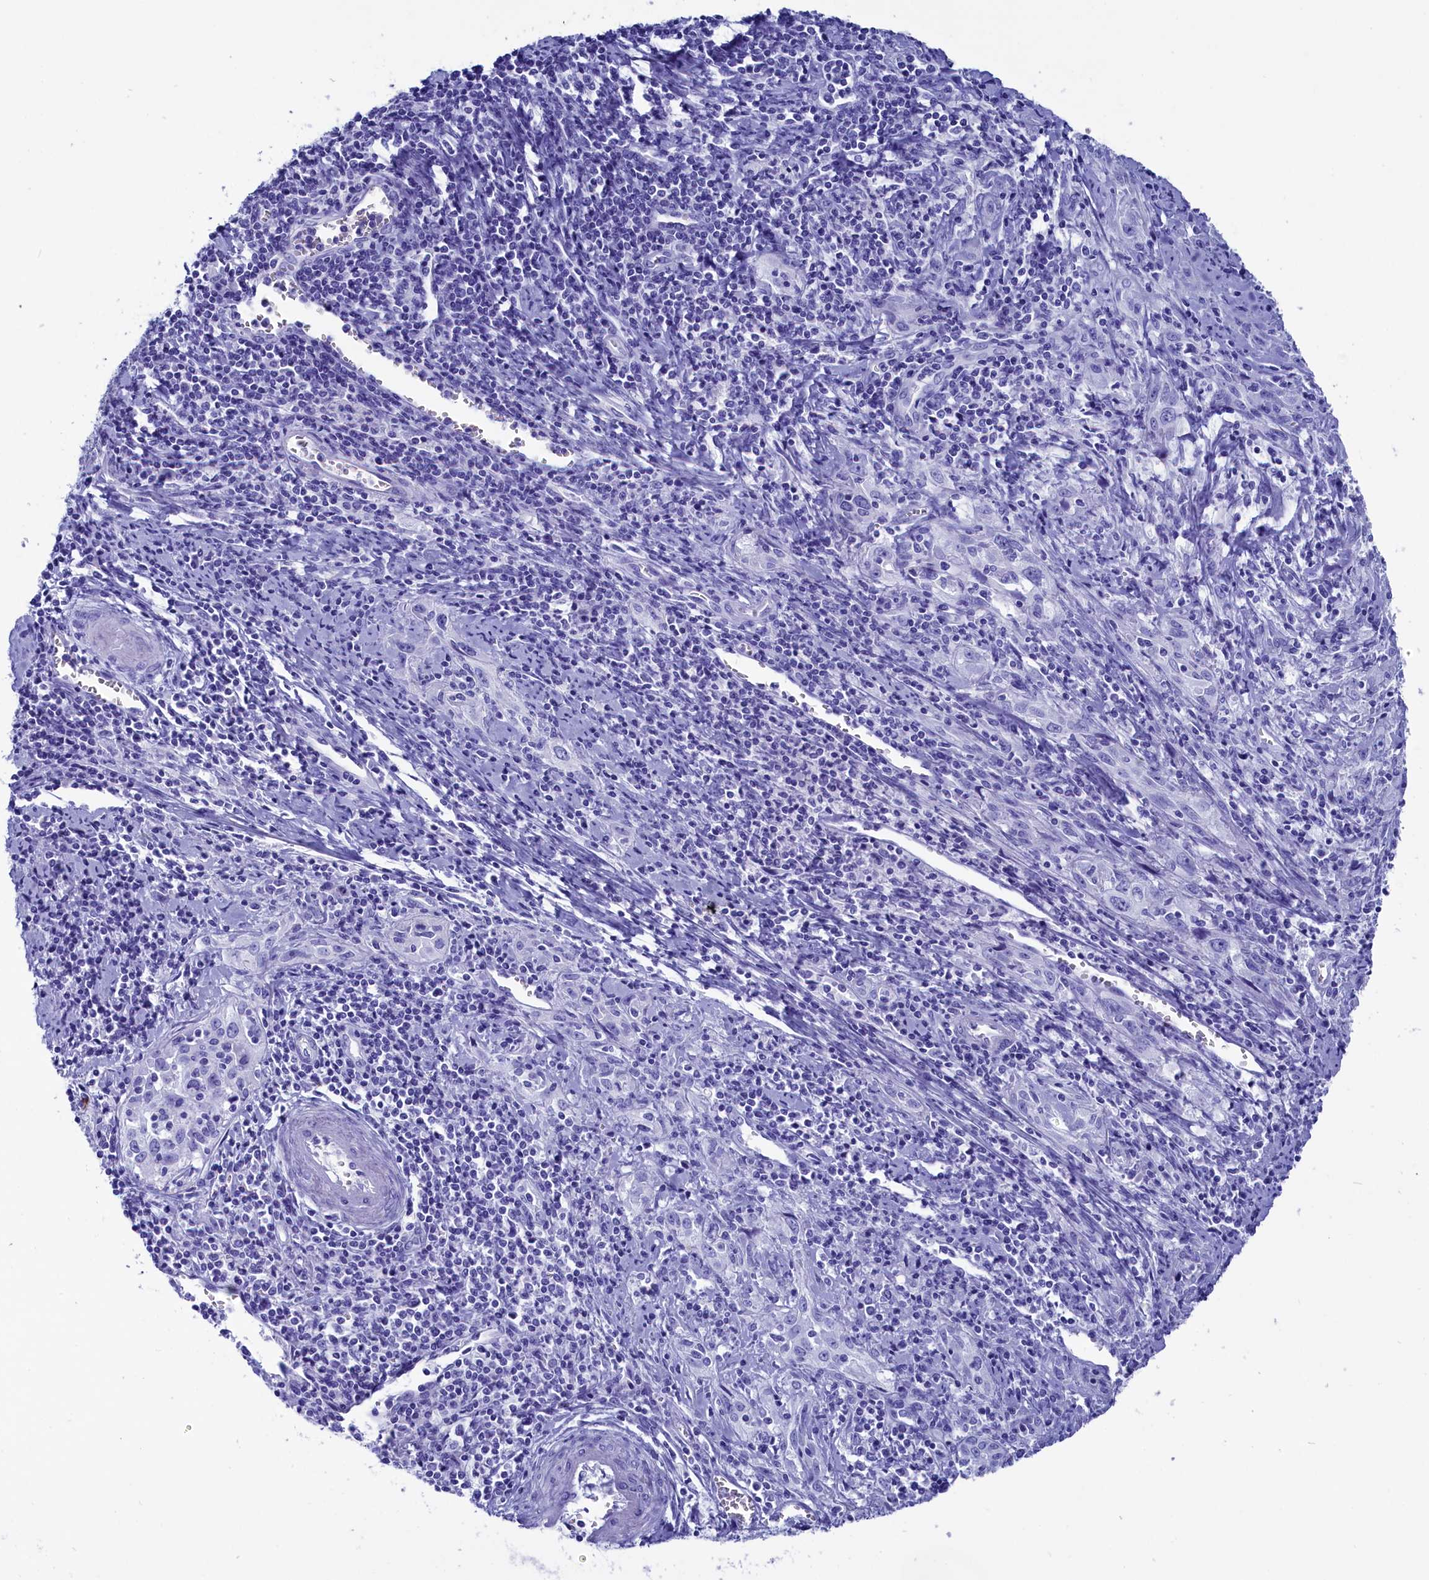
{"staining": {"intensity": "negative", "quantity": "none", "location": "none"}, "tissue": "cervical cancer", "cell_type": "Tumor cells", "image_type": "cancer", "snomed": [{"axis": "morphology", "description": "Squamous cell carcinoma, NOS"}, {"axis": "topography", "description": "Cervix"}], "caption": "Cervical cancer stained for a protein using IHC shows no expression tumor cells.", "gene": "ANKRD29", "patient": {"sex": "female", "age": 57}}